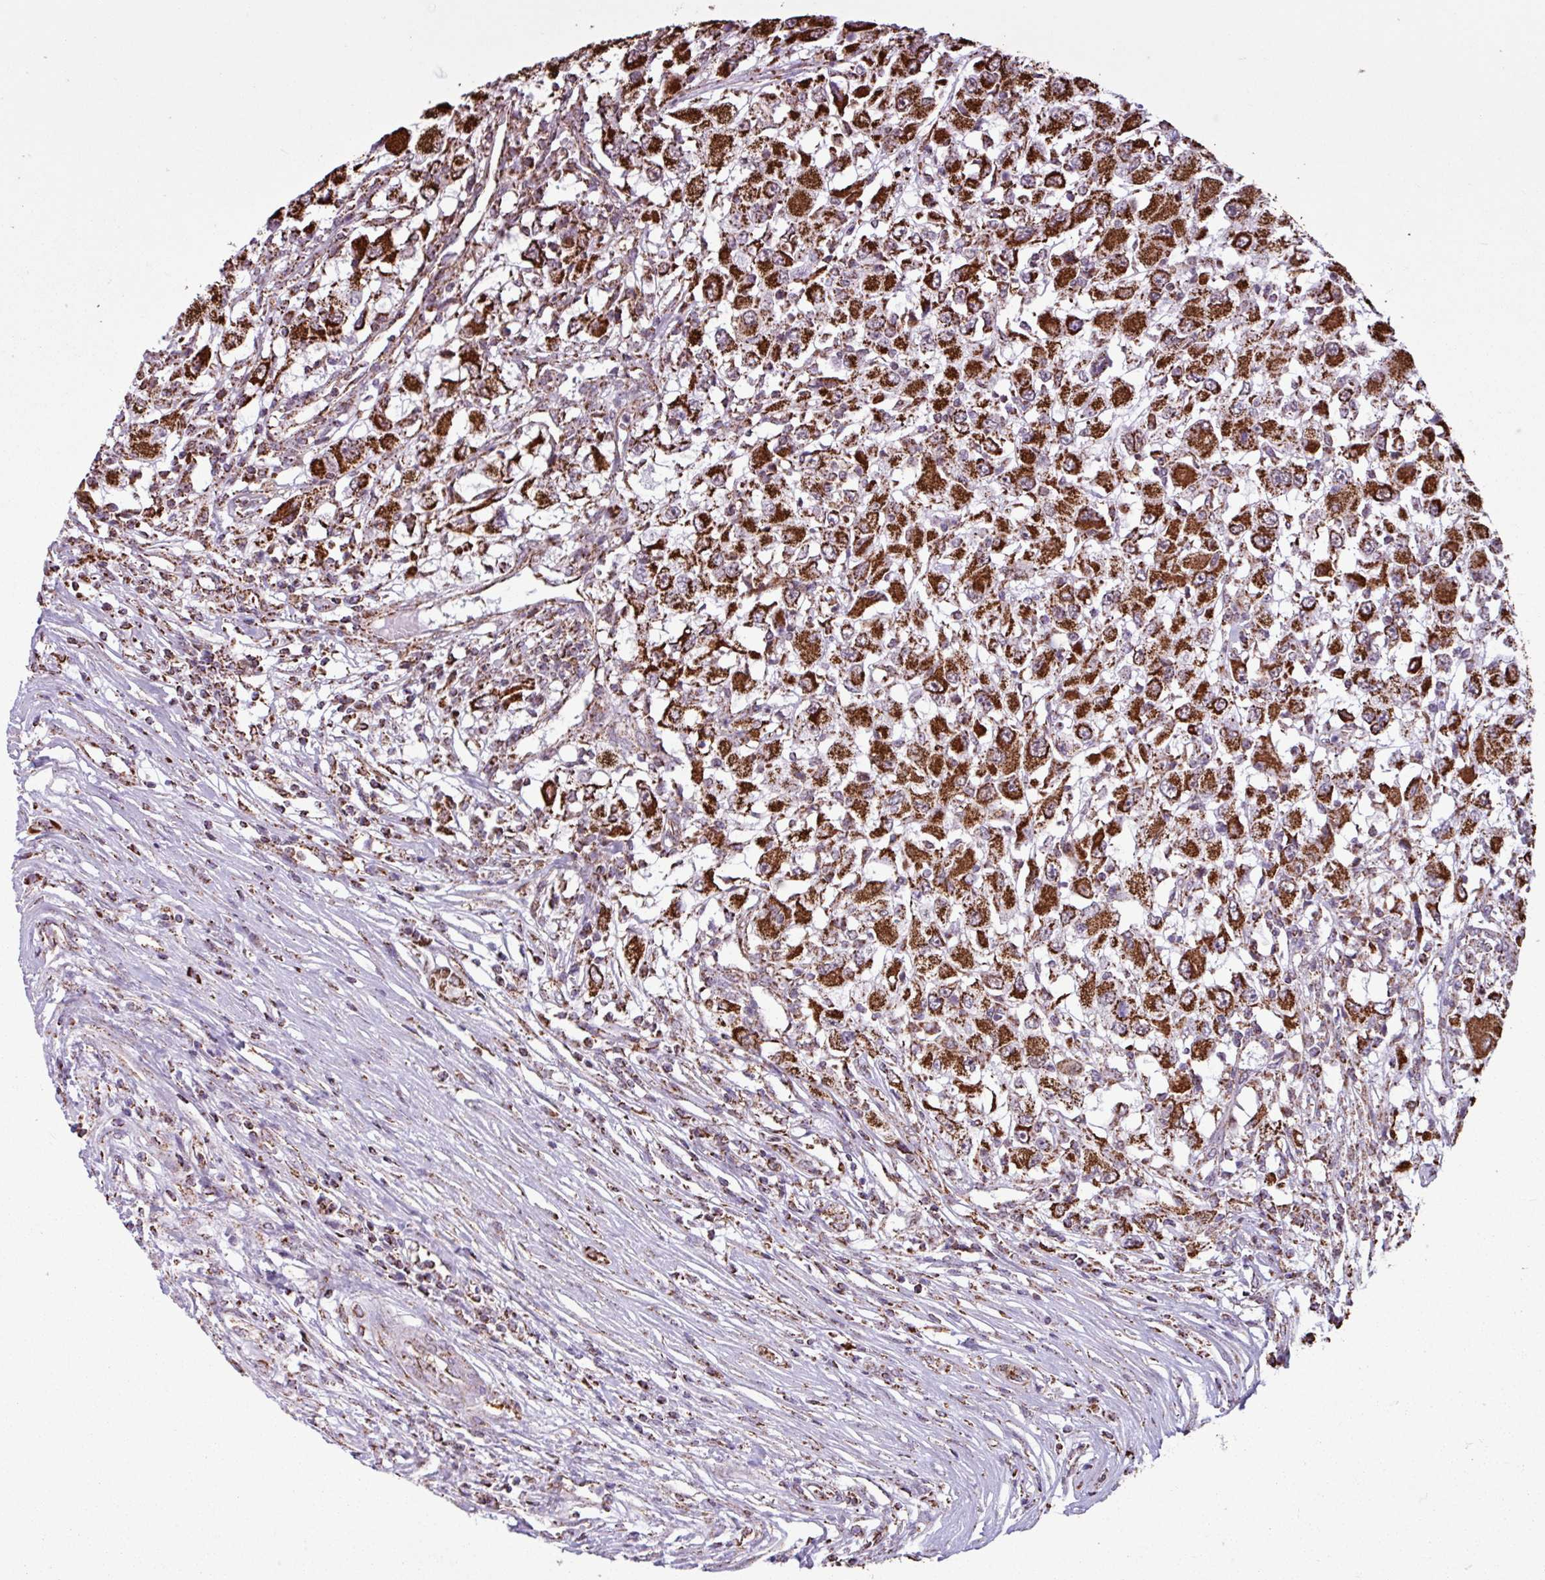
{"staining": {"intensity": "strong", "quantity": ">75%", "location": "cytoplasmic/membranous"}, "tissue": "renal cancer", "cell_type": "Tumor cells", "image_type": "cancer", "snomed": [{"axis": "morphology", "description": "Adenocarcinoma, NOS"}, {"axis": "topography", "description": "Kidney"}], "caption": "Renal cancer tissue exhibits strong cytoplasmic/membranous expression in approximately >75% of tumor cells, visualized by immunohistochemistry.", "gene": "ALG8", "patient": {"sex": "female", "age": 67}}